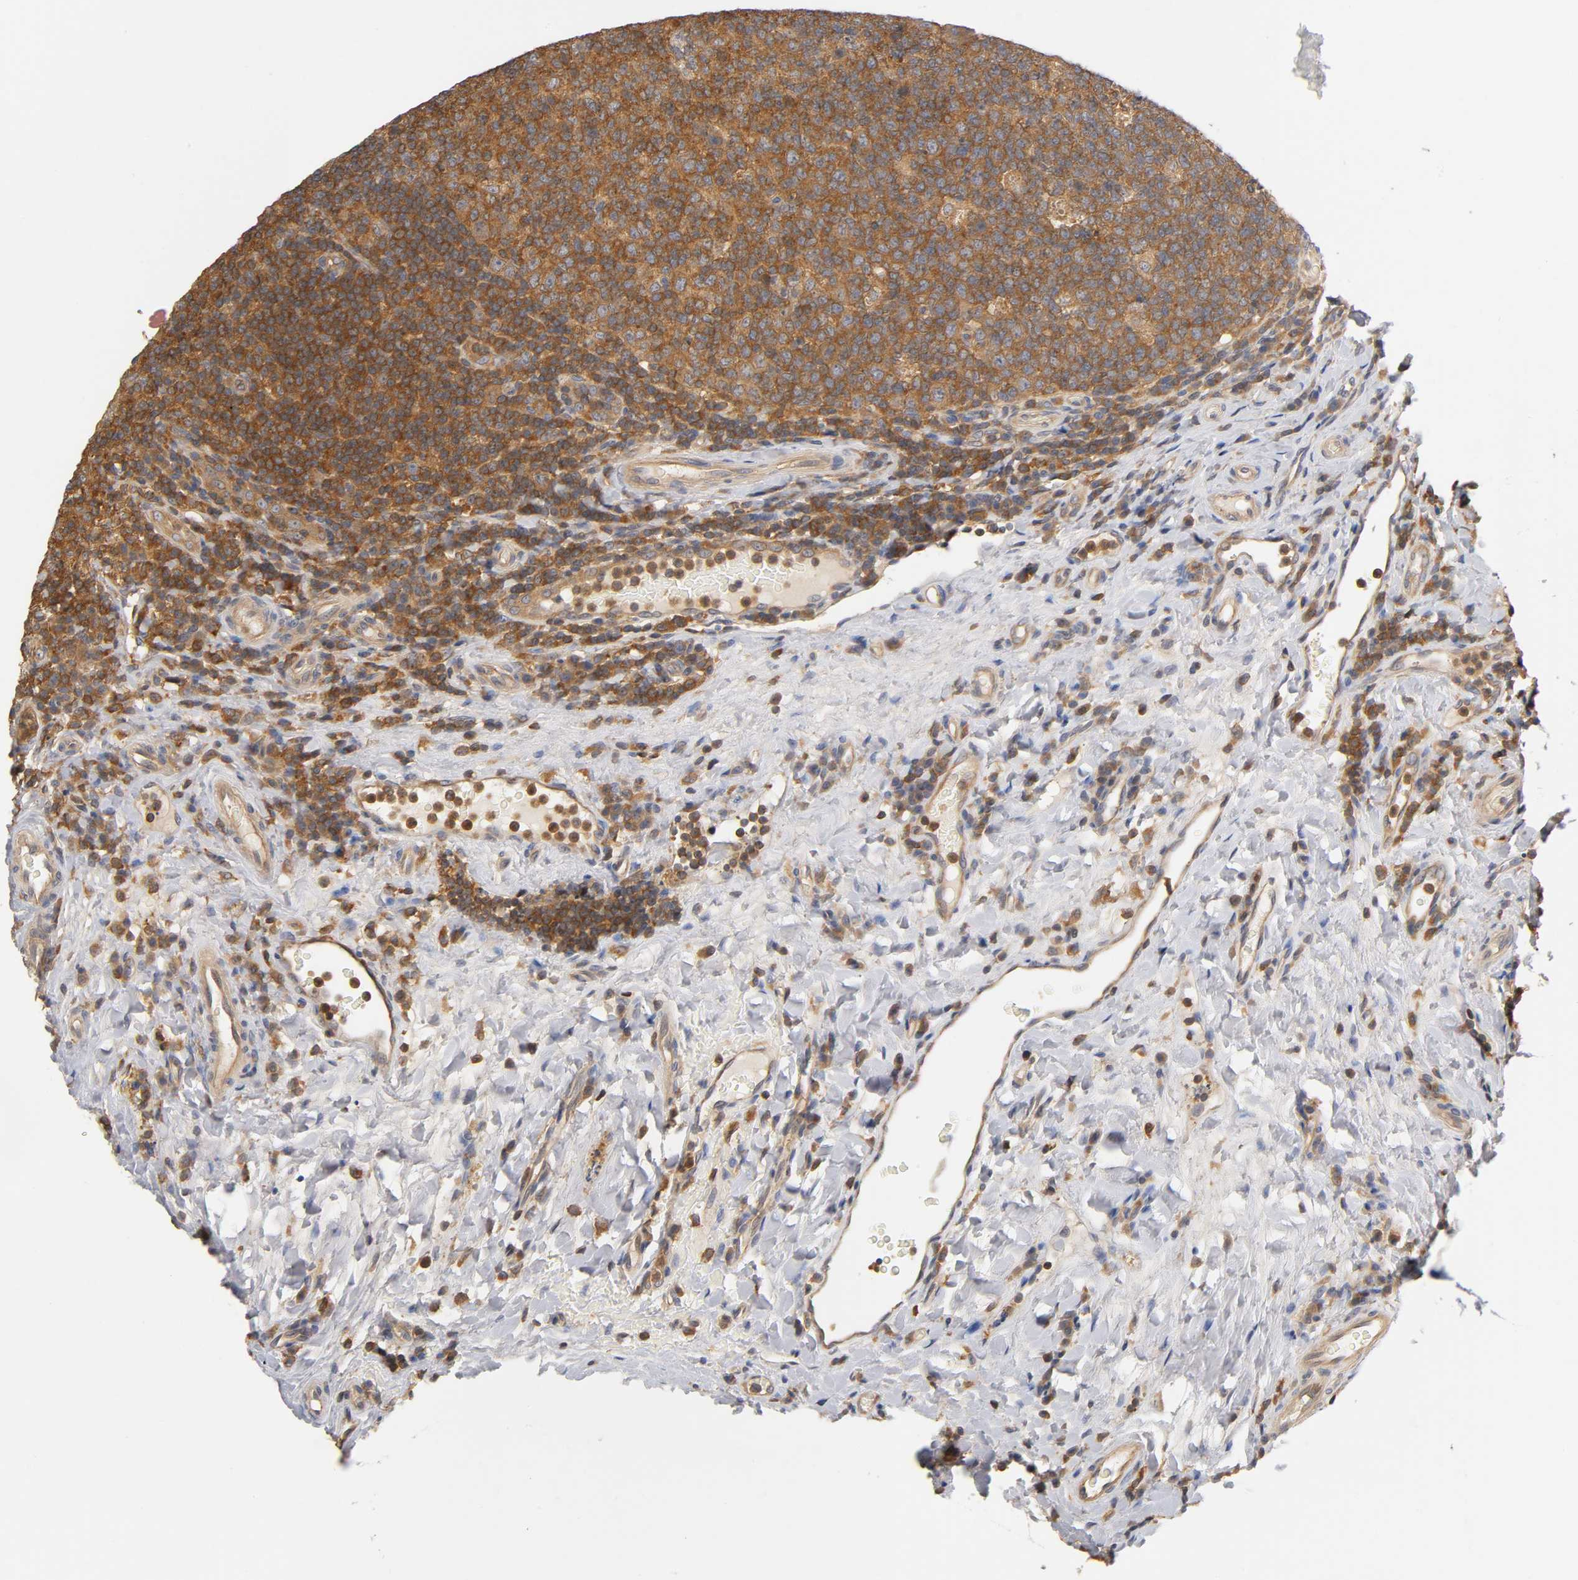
{"staining": {"intensity": "strong", "quantity": ">75%", "location": "cytoplasmic/membranous"}, "tissue": "tonsil", "cell_type": "Germinal center cells", "image_type": "normal", "snomed": [{"axis": "morphology", "description": "Normal tissue, NOS"}, {"axis": "topography", "description": "Tonsil"}], "caption": "A high amount of strong cytoplasmic/membranous expression is identified in about >75% of germinal center cells in unremarkable tonsil. The staining was performed using DAB to visualize the protein expression in brown, while the nuclei were stained in blue with hematoxylin (Magnification: 20x).", "gene": "ACTR2", "patient": {"sex": "male", "age": 17}}